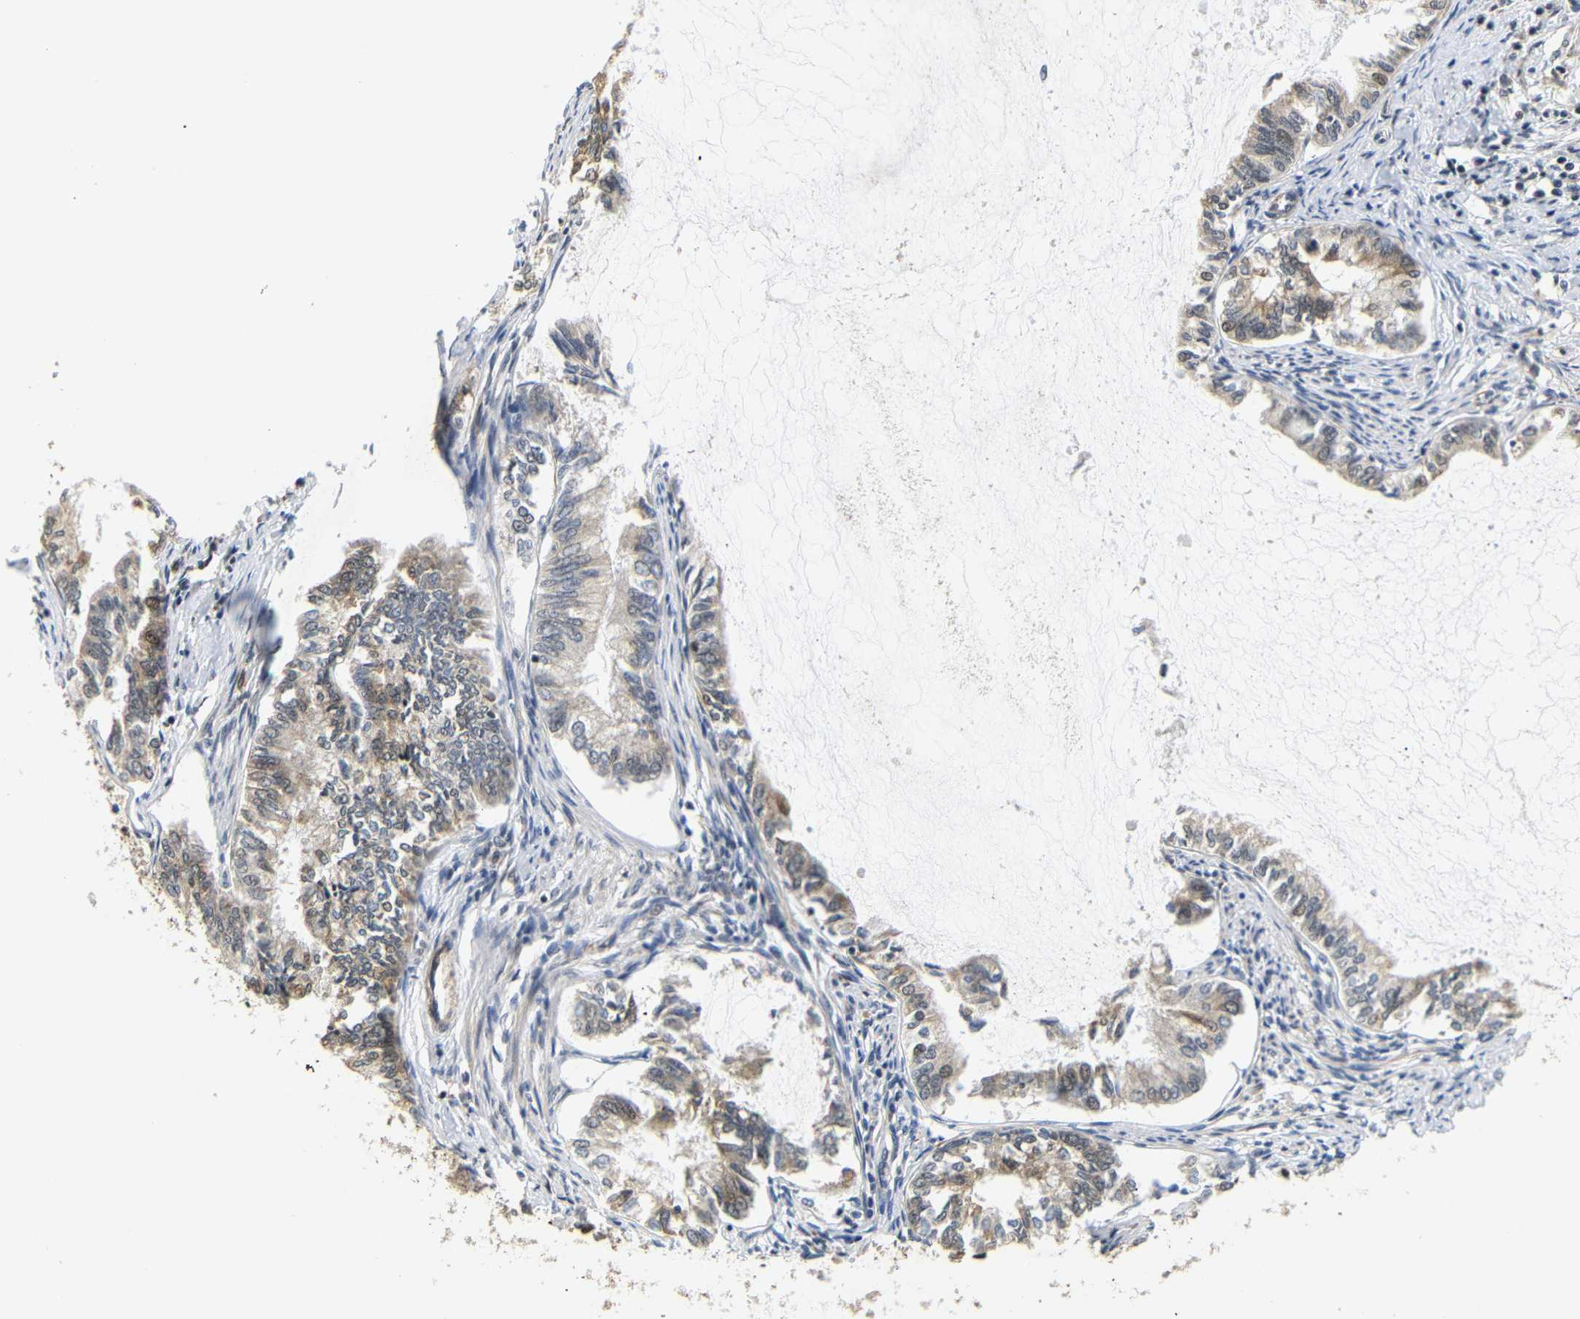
{"staining": {"intensity": "weak", "quantity": ">75%", "location": "cytoplasmic/membranous,nuclear"}, "tissue": "endometrial cancer", "cell_type": "Tumor cells", "image_type": "cancer", "snomed": [{"axis": "morphology", "description": "Adenocarcinoma, NOS"}, {"axis": "topography", "description": "Endometrium"}], "caption": "Immunohistochemical staining of adenocarcinoma (endometrial) reveals low levels of weak cytoplasmic/membranous and nuclear protein staining in approximately >75% of tumor cells. (DAB IHC with brightfield microscopy, high magnification).", "gene": "GJA5", "patient": {"sex": "female", "age": 86}}